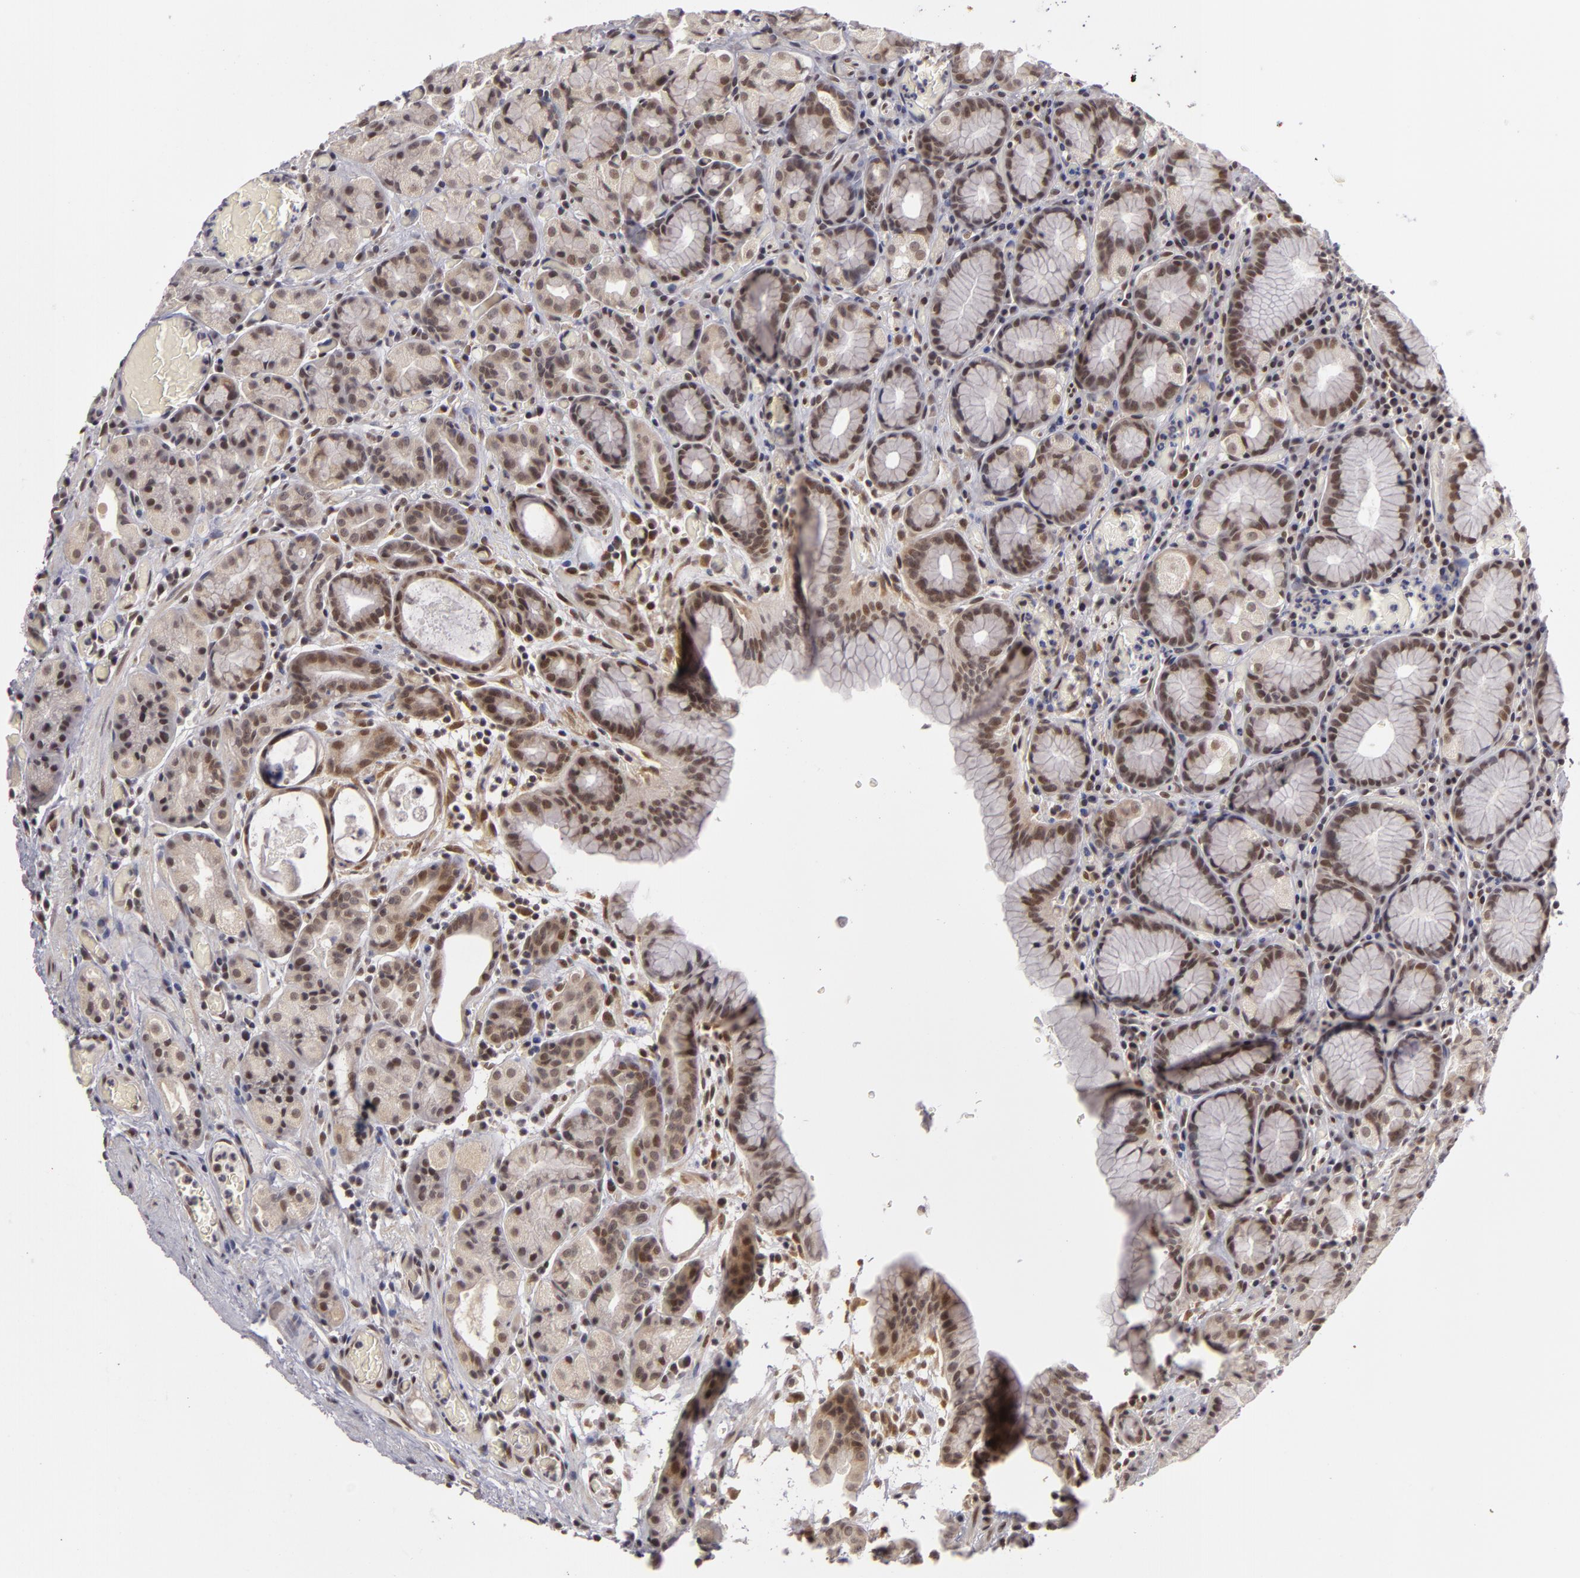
{"staining": {"intensity": "moderate", "quantity": ">75%", "location": "nuclear"}, "tissue": "stomach", "cell_type": "Glandular cells", "image_type": "normal", "snomed": [{"axis": "morphology", "description": "Normal tissue, NOS"}, {"axis": "topography", "description": "Stomach, lower"}], "caption": "This is a photomicrograph of IHC staining of unremarkable stomach, which shows moderate expression in the nuclear of glandular cells.", "gene": "ZNF133", "patient": {"sex": "male", "age": 58}}